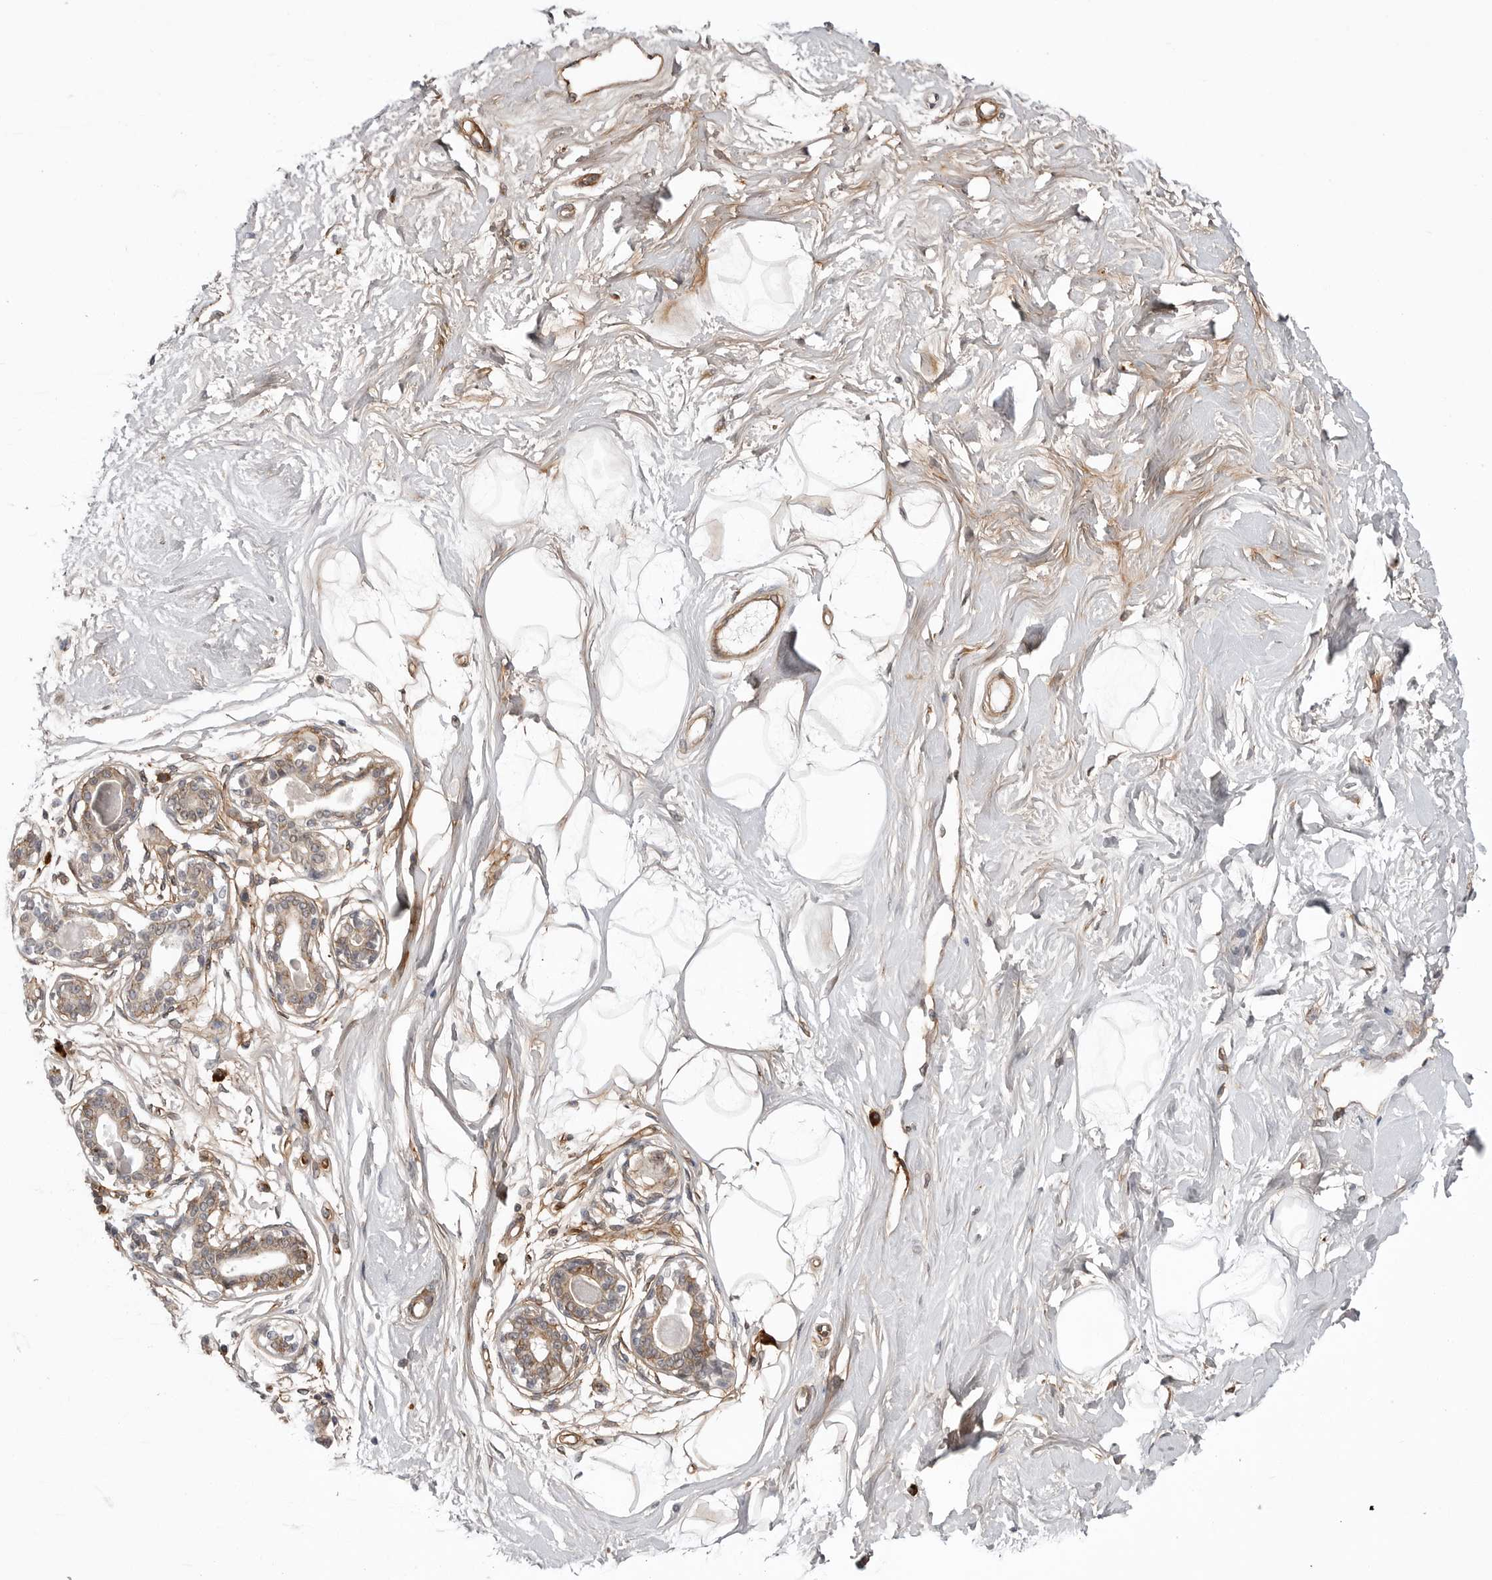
{"staining": {"intensity": "negative", "quantity": "none", "location": "none"}, "tissue": "breast", "cell_type": "Adipocytes", "image_type": "normal", "snomed": [{"axis": "morphology", "description": "Normal tissue, NOS"}, {"axis": "topography", "description": "Breast"}], "caption": "DAB (3,3'-diaminobenzidine) immunohistochemical staining of normal breast reveals no significant staining in adipocytes.", "gene": "ARL5A", "patient": {"sex": "female", "age": 45}}